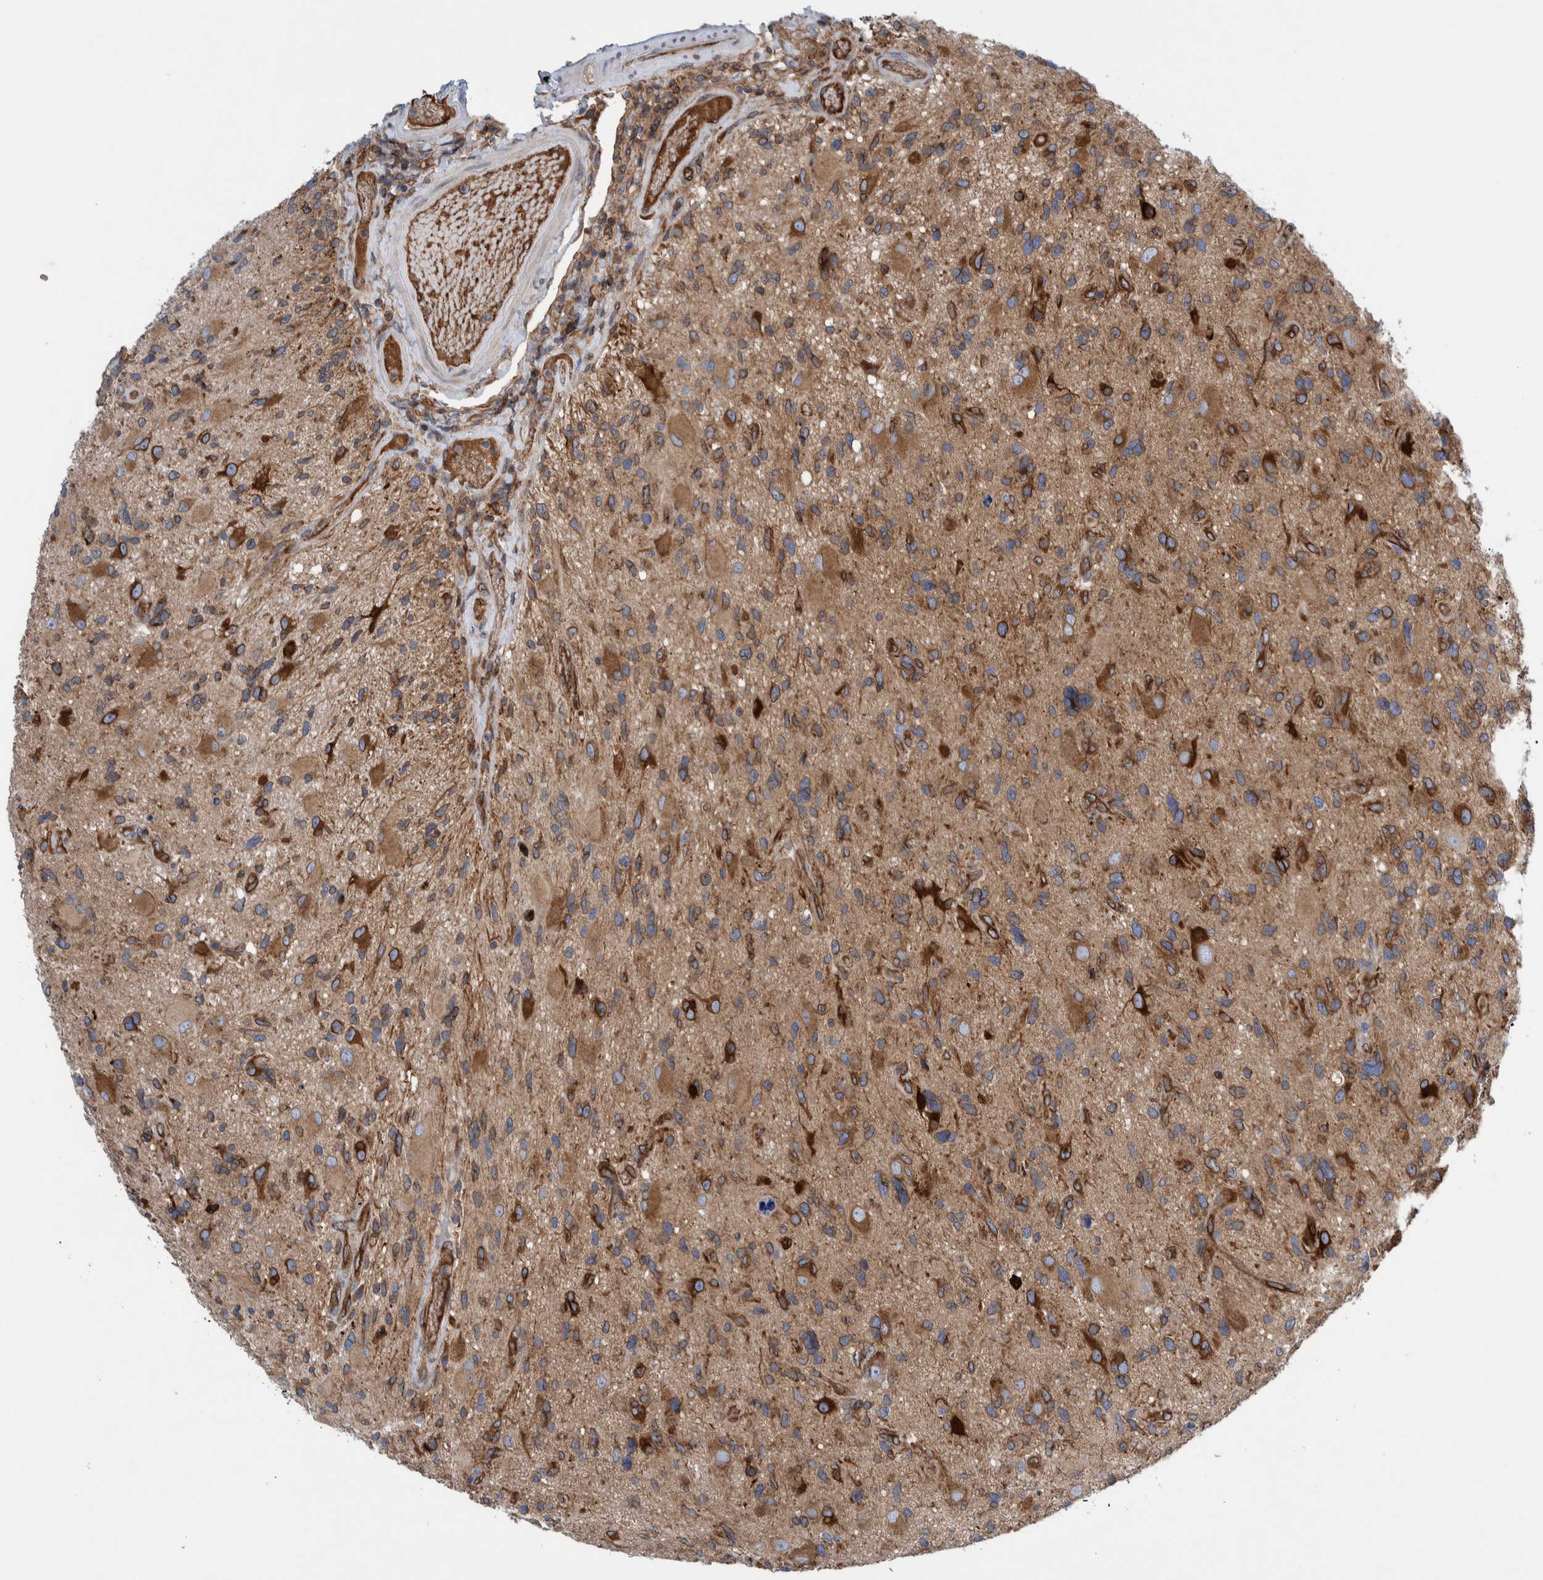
{"staining": {"intensity": "strong", "quantity": "25%-75%", "location": "cytoplasmic/membranous"}, "tissue": "glioma", "cell_type": "Tumor cells", "image_type": "cancer", "snomed": [{"axis": "morphology", "description": "Glioma, malignant, High grade"}, {"axis": "topography", "description": "Brain"}], "caption": "Approximately 25%-75% of tumor cells in human malignant glioma (high-grade) display strong cytoplasmic/membranous protein expression as visualized by brown immunohistochemical staining.", "gene": "THEM6", "patient": {"sex": "male", "age": 33}}